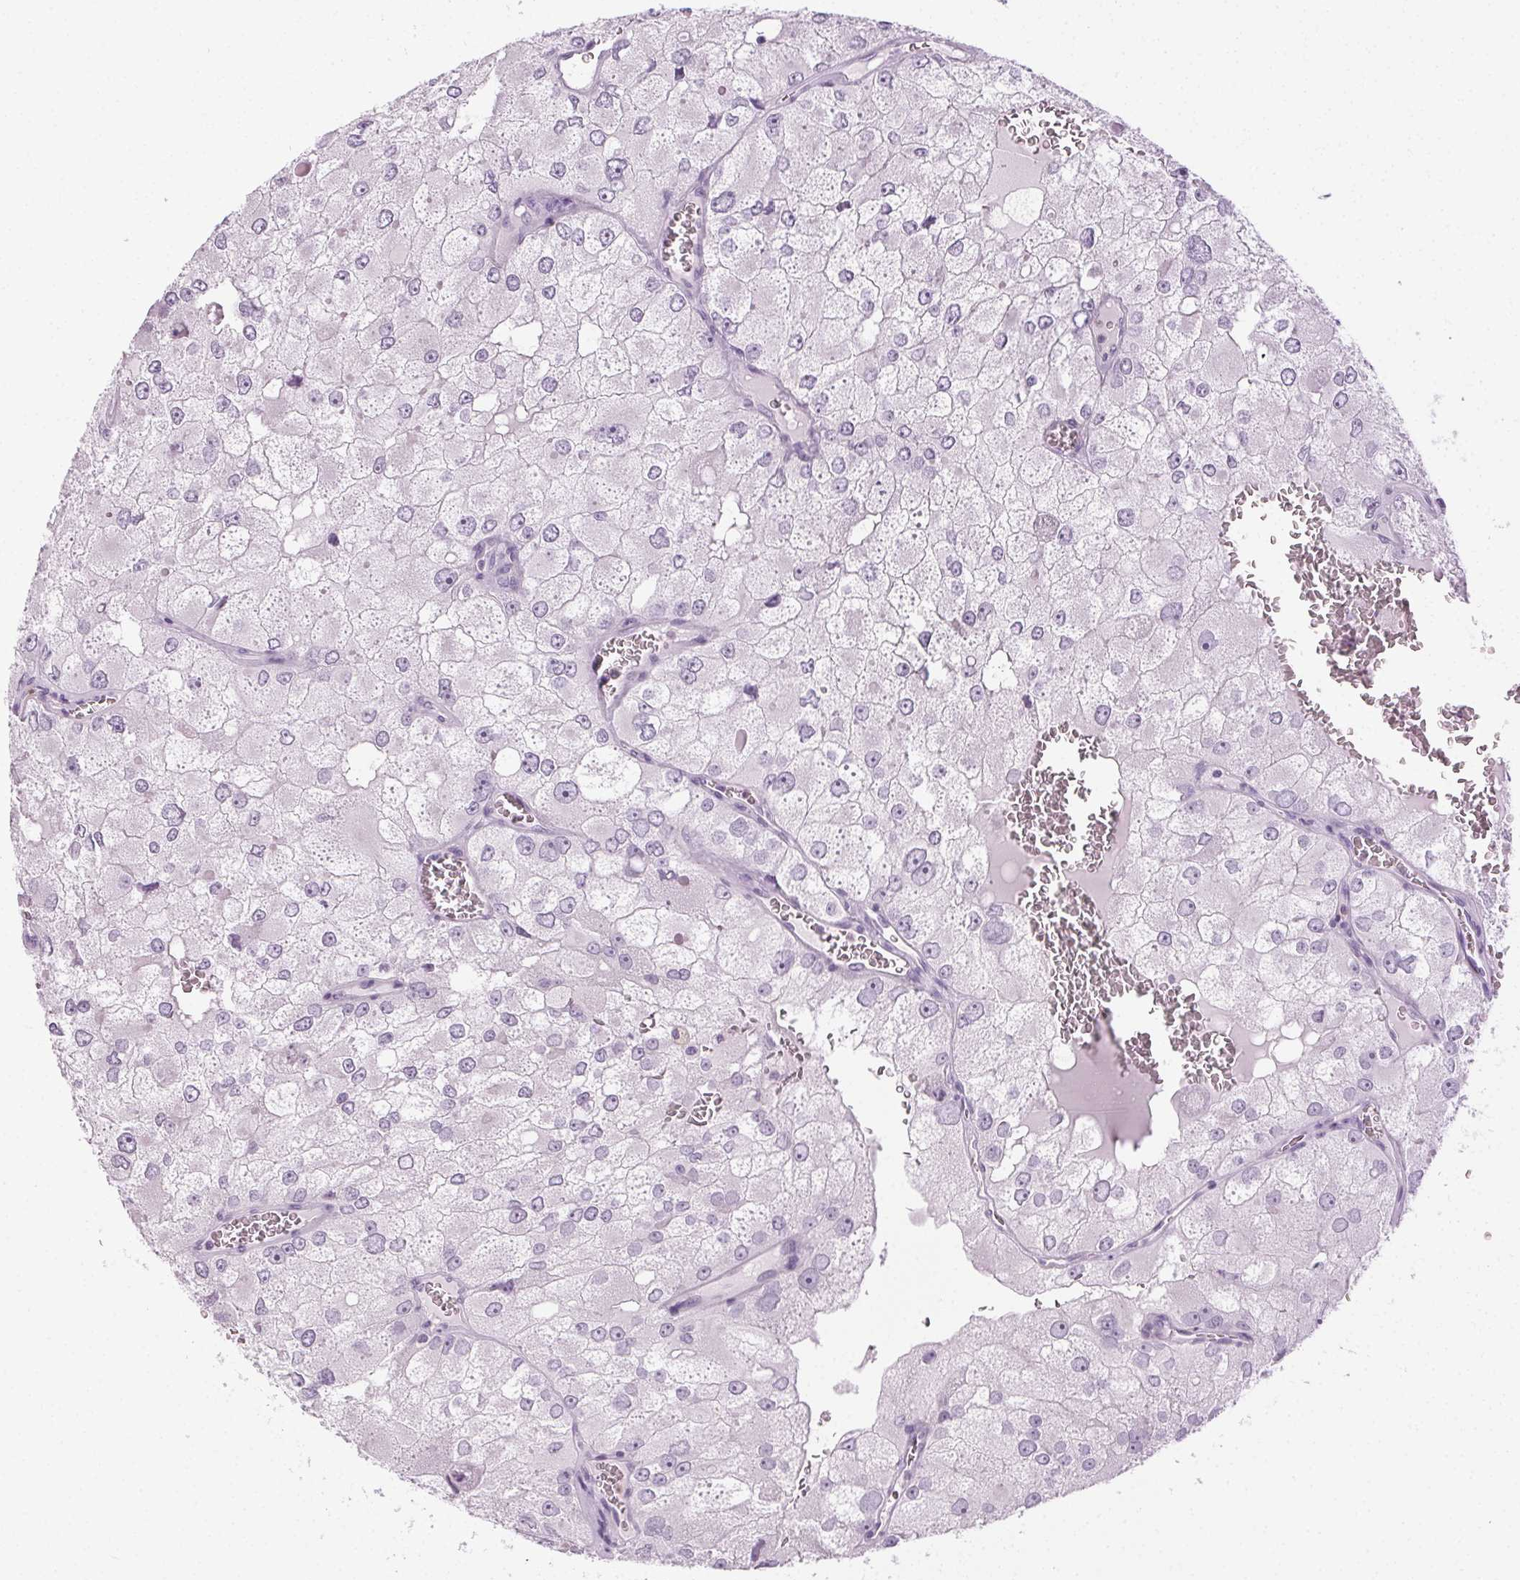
{"staining": {"intensity": "negative", "quantity": "none", "location": "none"}, "tissue": "renal cancer", "cell_type": "Tumor cells", "image_type": "cancer", "snomed": [{"axis": "morphology", "description": "Adenocarcinoma, NOS"}, {"axis": "topography", "description": "Kidney"}], "caption": "The histopathology image reveals no significant expression in tumor cells of adenocarcinoma (renal).", "gene": "MPO", "patient": {"sex": "female", "age": 70}}